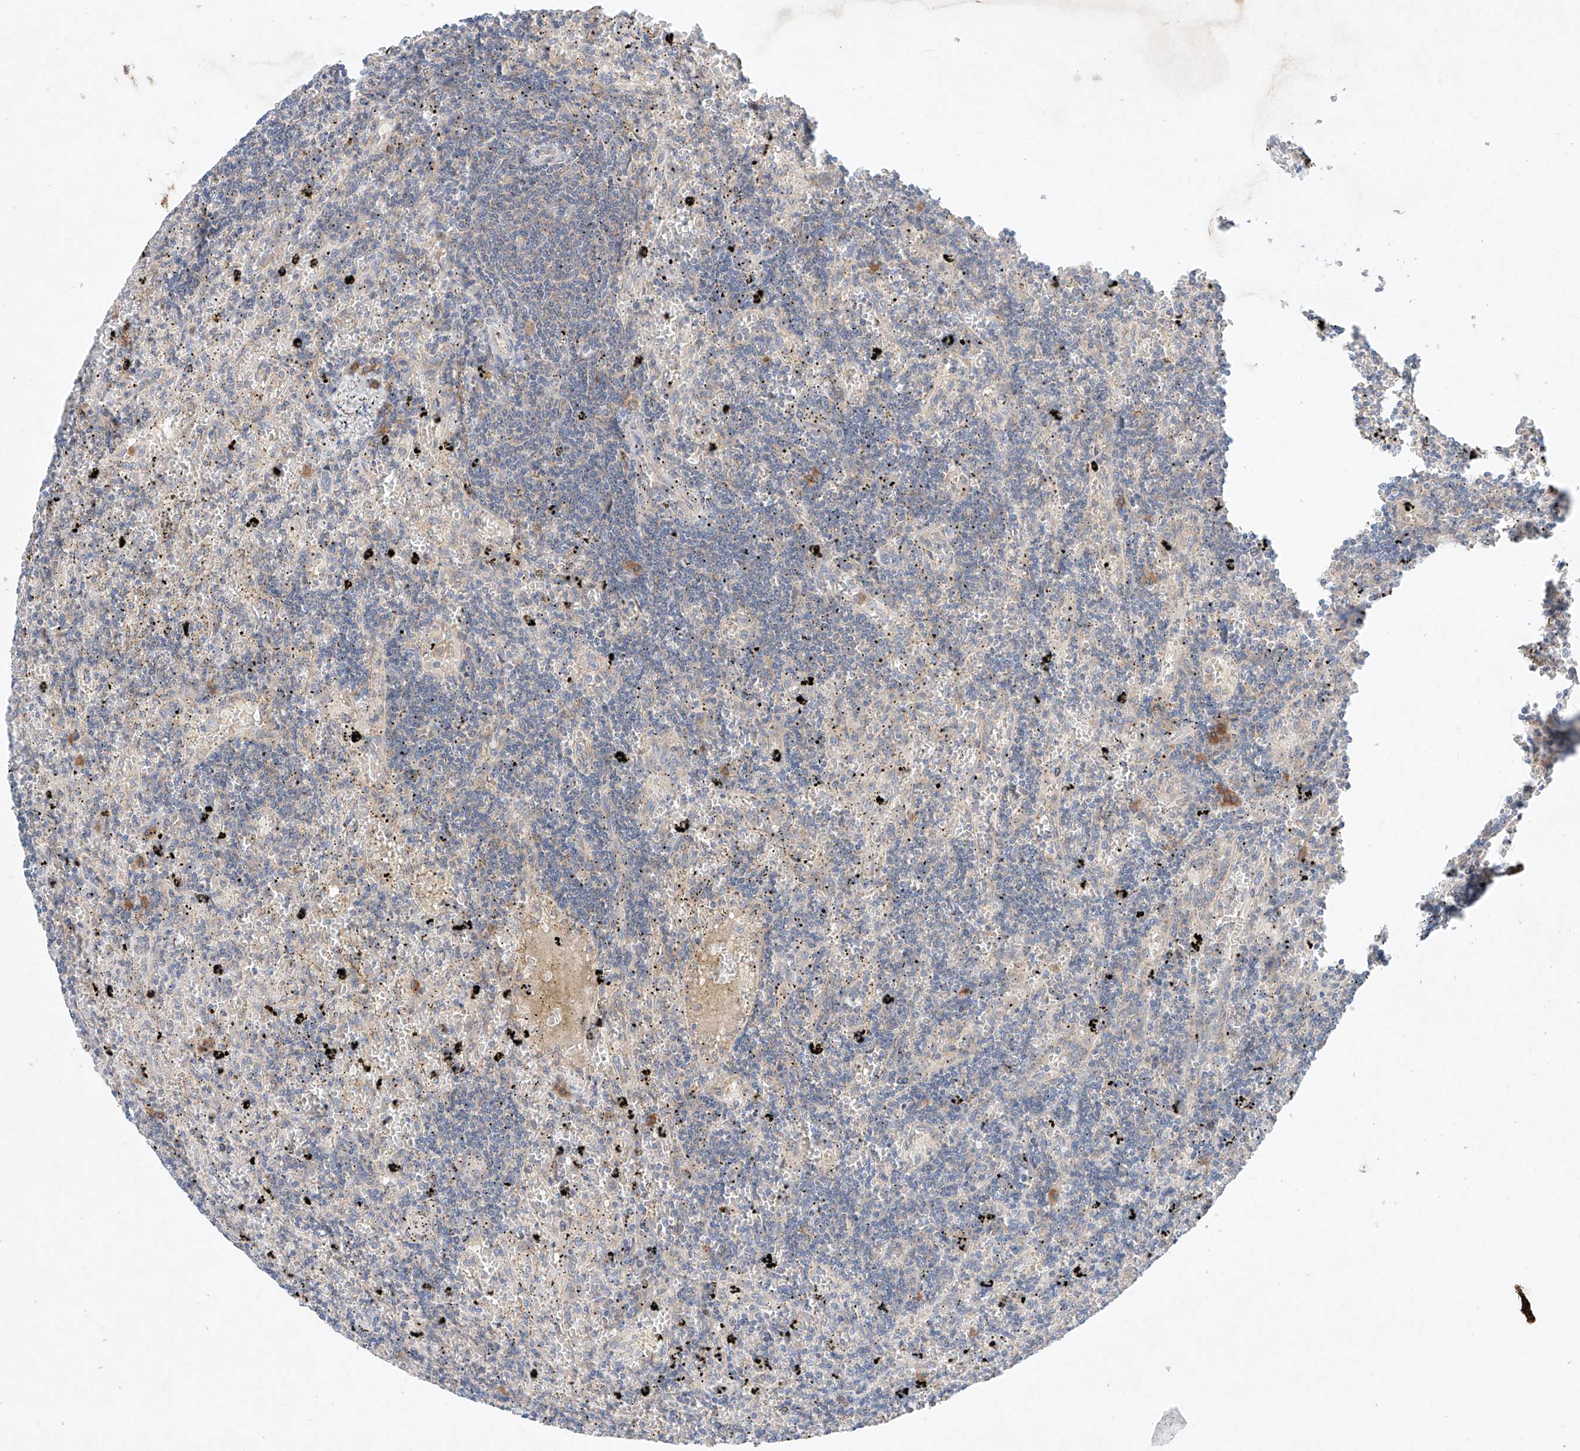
{"staining": {"intensity": "negative", "quantity": "none", "location": "none"}, "tissue": "lymphoma", "cell_type": "Tumor cells", "image_type": "cancer", "snomed": [{"axis": "morphology", "description": "Malignant lymphoma, non-Hodgkin's type, Low grade"}, {"axis": "topography", "description": "Spleen"}], "caption": "High magnification brightfield microscopy of lymphoma stained with DAB (3,3'-diaminobenzidine) (brown) and counterstained with hematoxylin (blue): tumor cells show no significant positivity.", "gene": "FASTK", "patient": {"sex": "male", "age": 76}}